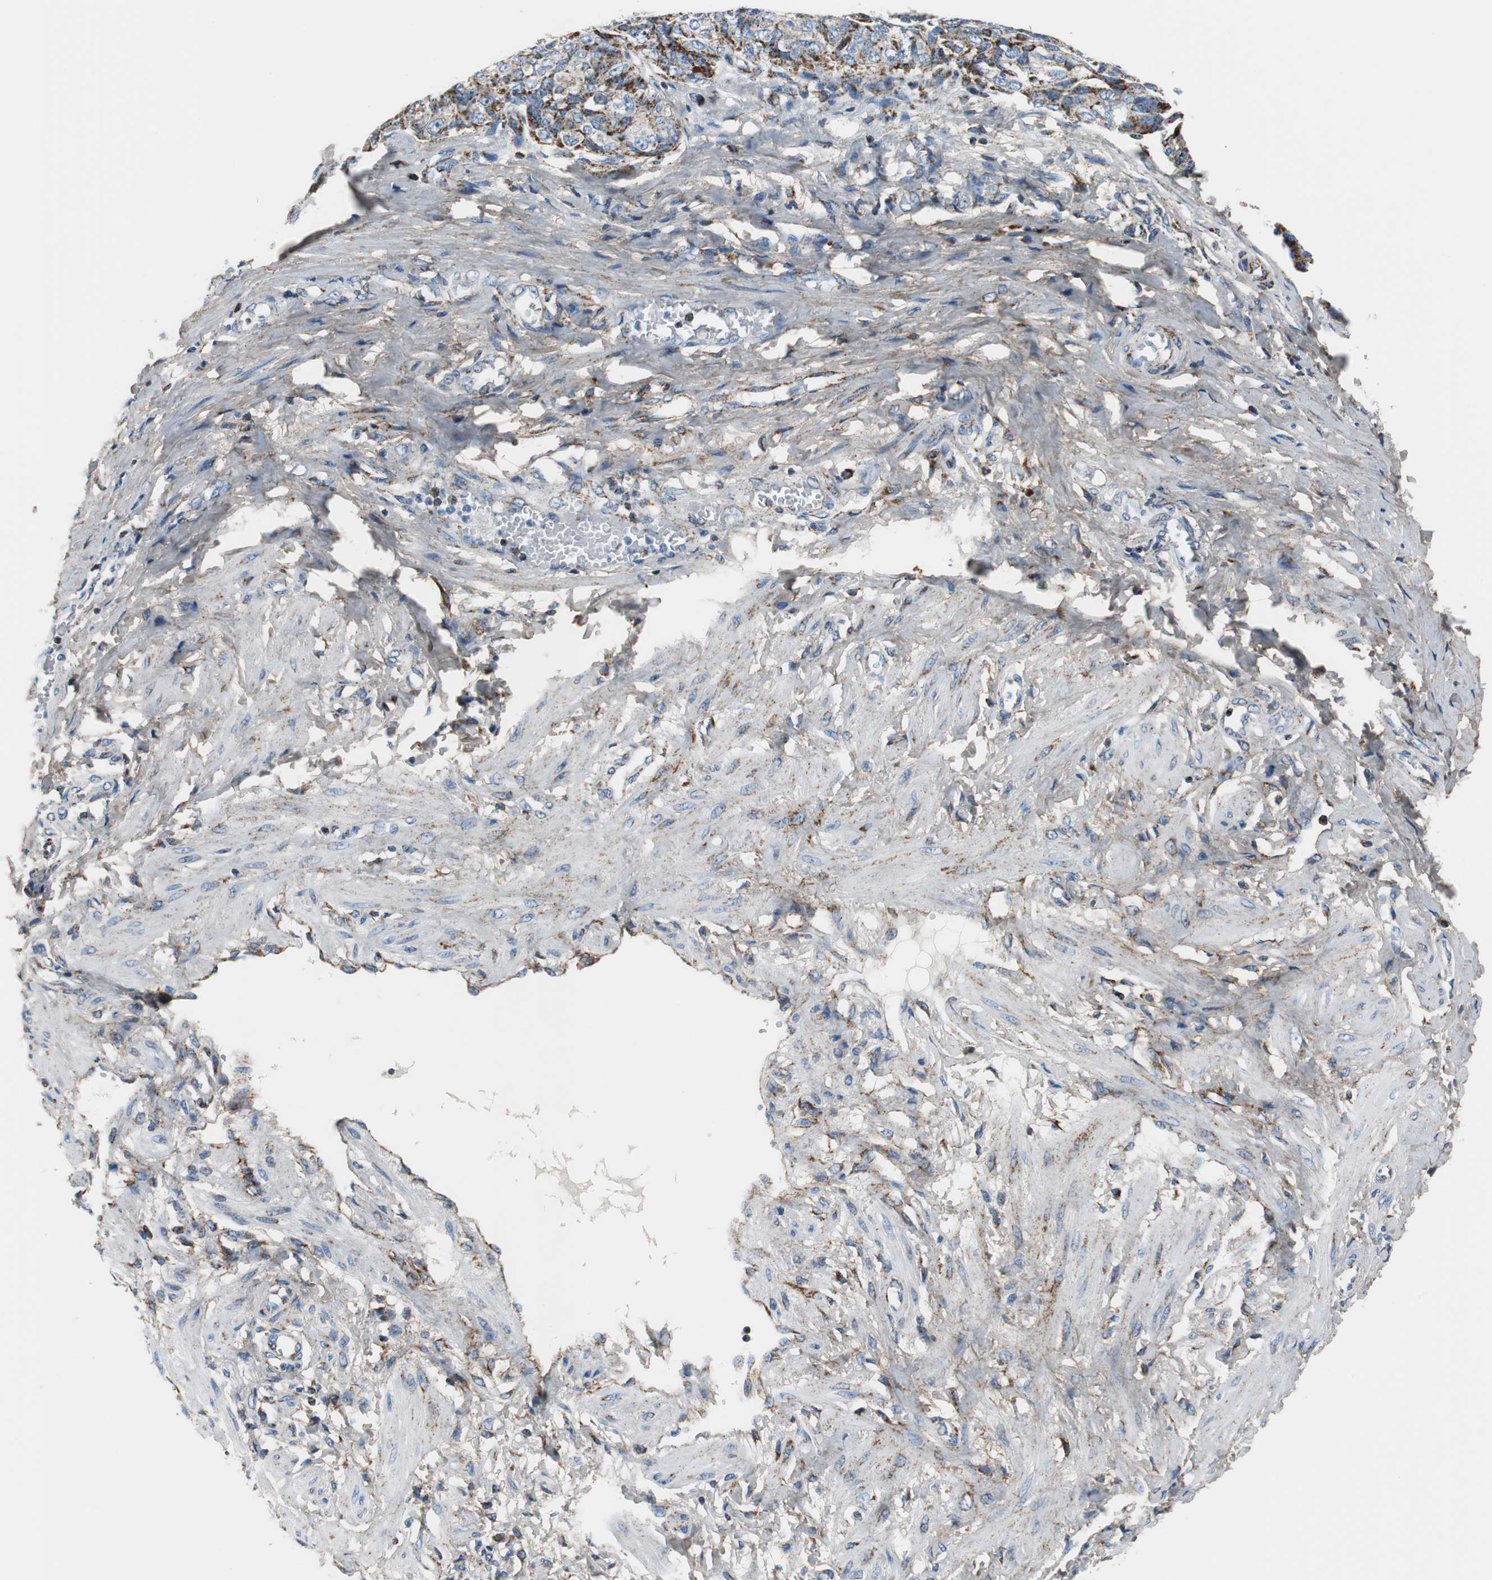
{"staining": {"intensity": "strong", "quantity": "25%-75%", "location": "cytoplasmic/membranous"}, "tissue": "ovarian cancer", "cell_type": "Tumor cells", "image_type": "cancer", "snomed": [{"axis": "morphology", "description": "Carcinoma, endometroid"}, {"axis": "topography", "description": "Ovary"}], "caption": "IHC of human ovarian cancer displays high levels of strong cytoplasmic/membranous positivity in about 25%-75% of tumor cells. The staining was performed using DAB (3,3'-diaminobenzidine) to visualize the protein expression in brown, while the nuclei were stained in blue with hematoxylin (Magnification: 20x).", "gene": "C1QTNF7", "patient": {"sex": "female", "age": 60}}